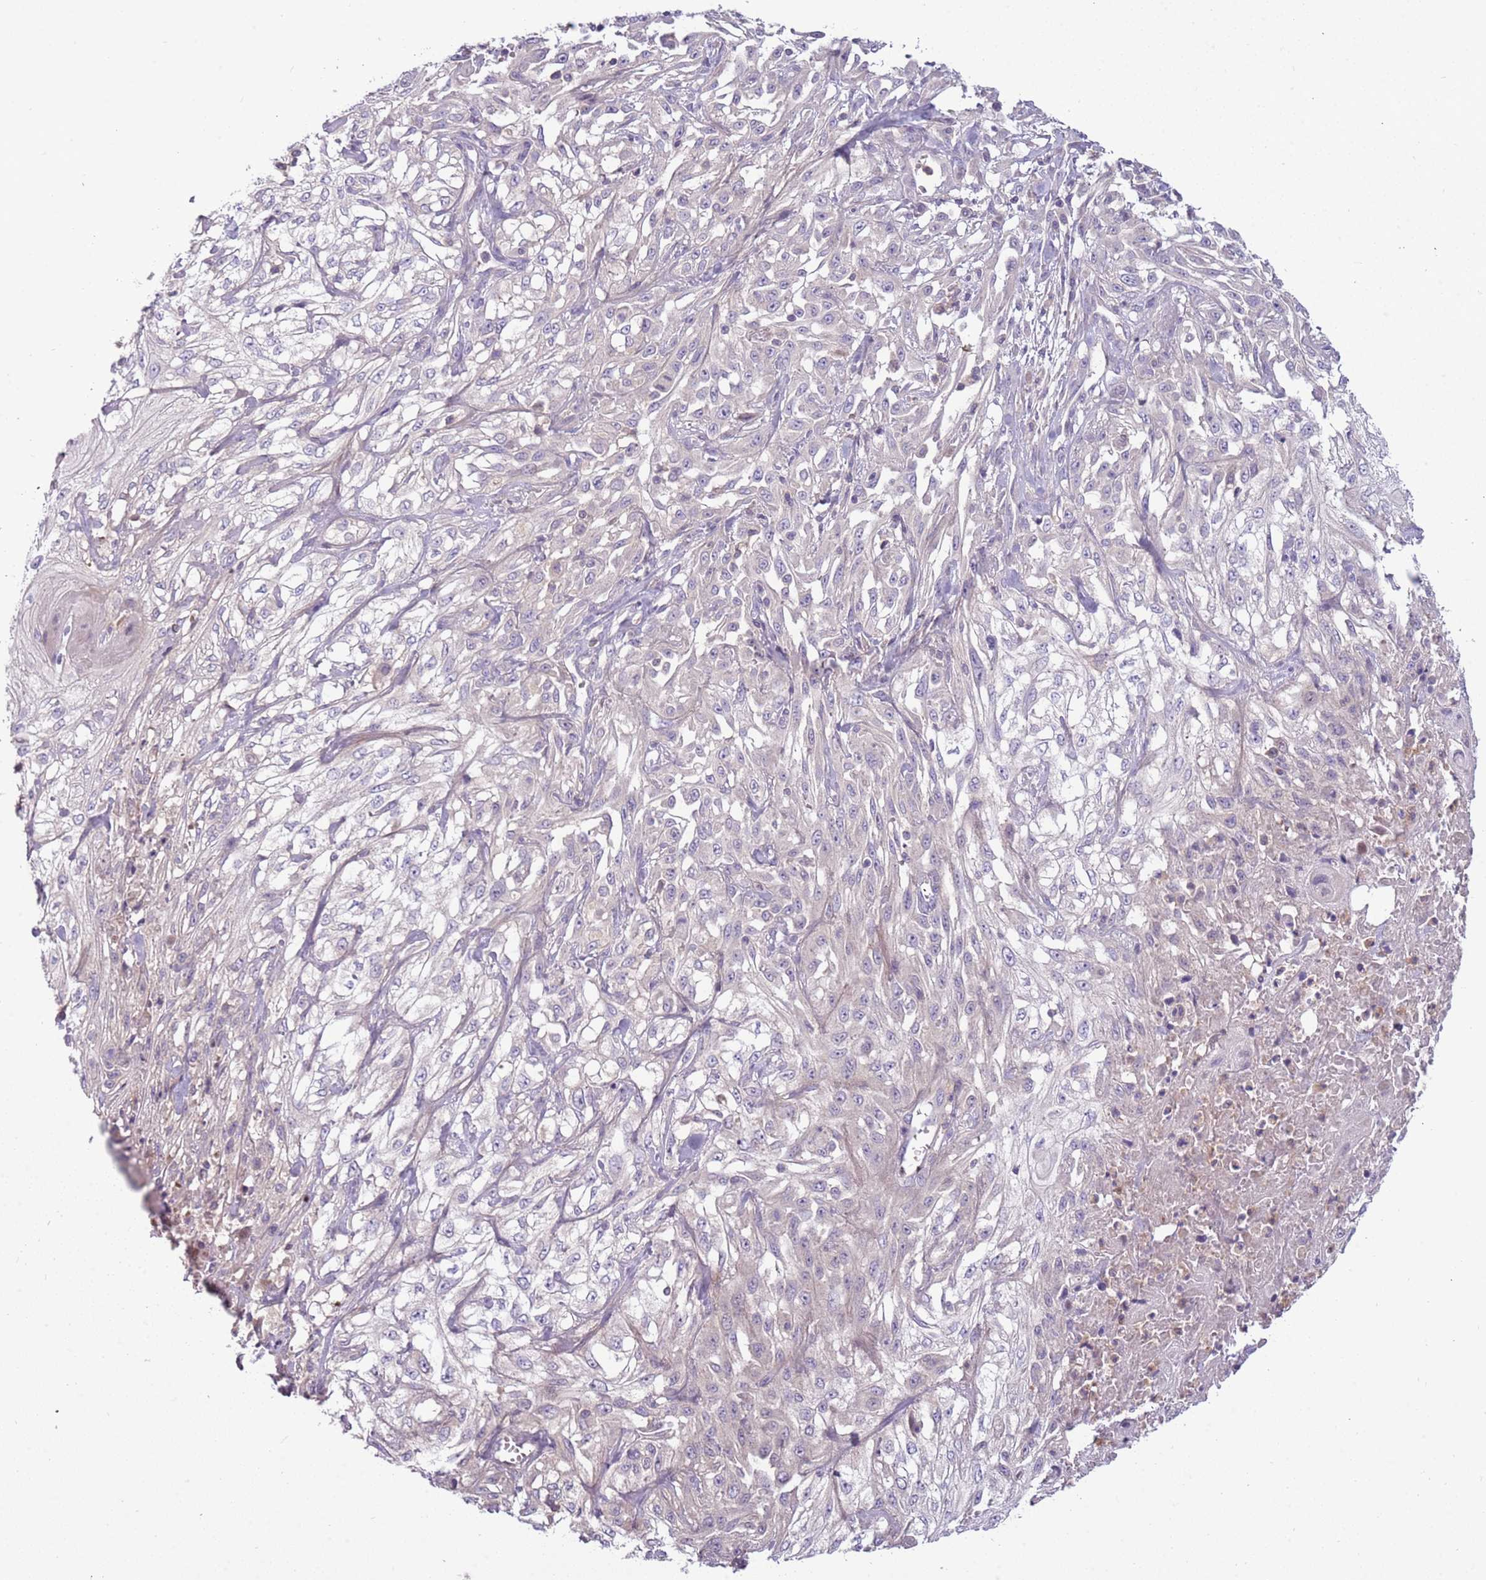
{"staining": {"intensity": "negative", "quantity": "none", "location": "none"}, "tissue": "skin cancer", "cell_type": "Tumor cells", "image_type": "cancer", "snomed": [{"axis": "morphology", "description": "Squamous cell carcinoma, NOS"}, {"axis": "morphology", "description": "Squamous cell carcinoma, metastatic, NOS"}, {"axis": "topography", "description": "Skin"}, {"axis": "topography", "description": "Lymph node"}], "caption": "Immunohistochemistry of skin squamous cell carcinoma reveals no expression in tumor cells. (Brightfield microscopy of DAB (3,3'-diaminobenzidine) immunohistochemistry at high magnification).", "gene": "ARHGAP5", "patient": {"sex": "male", "age": 75}}